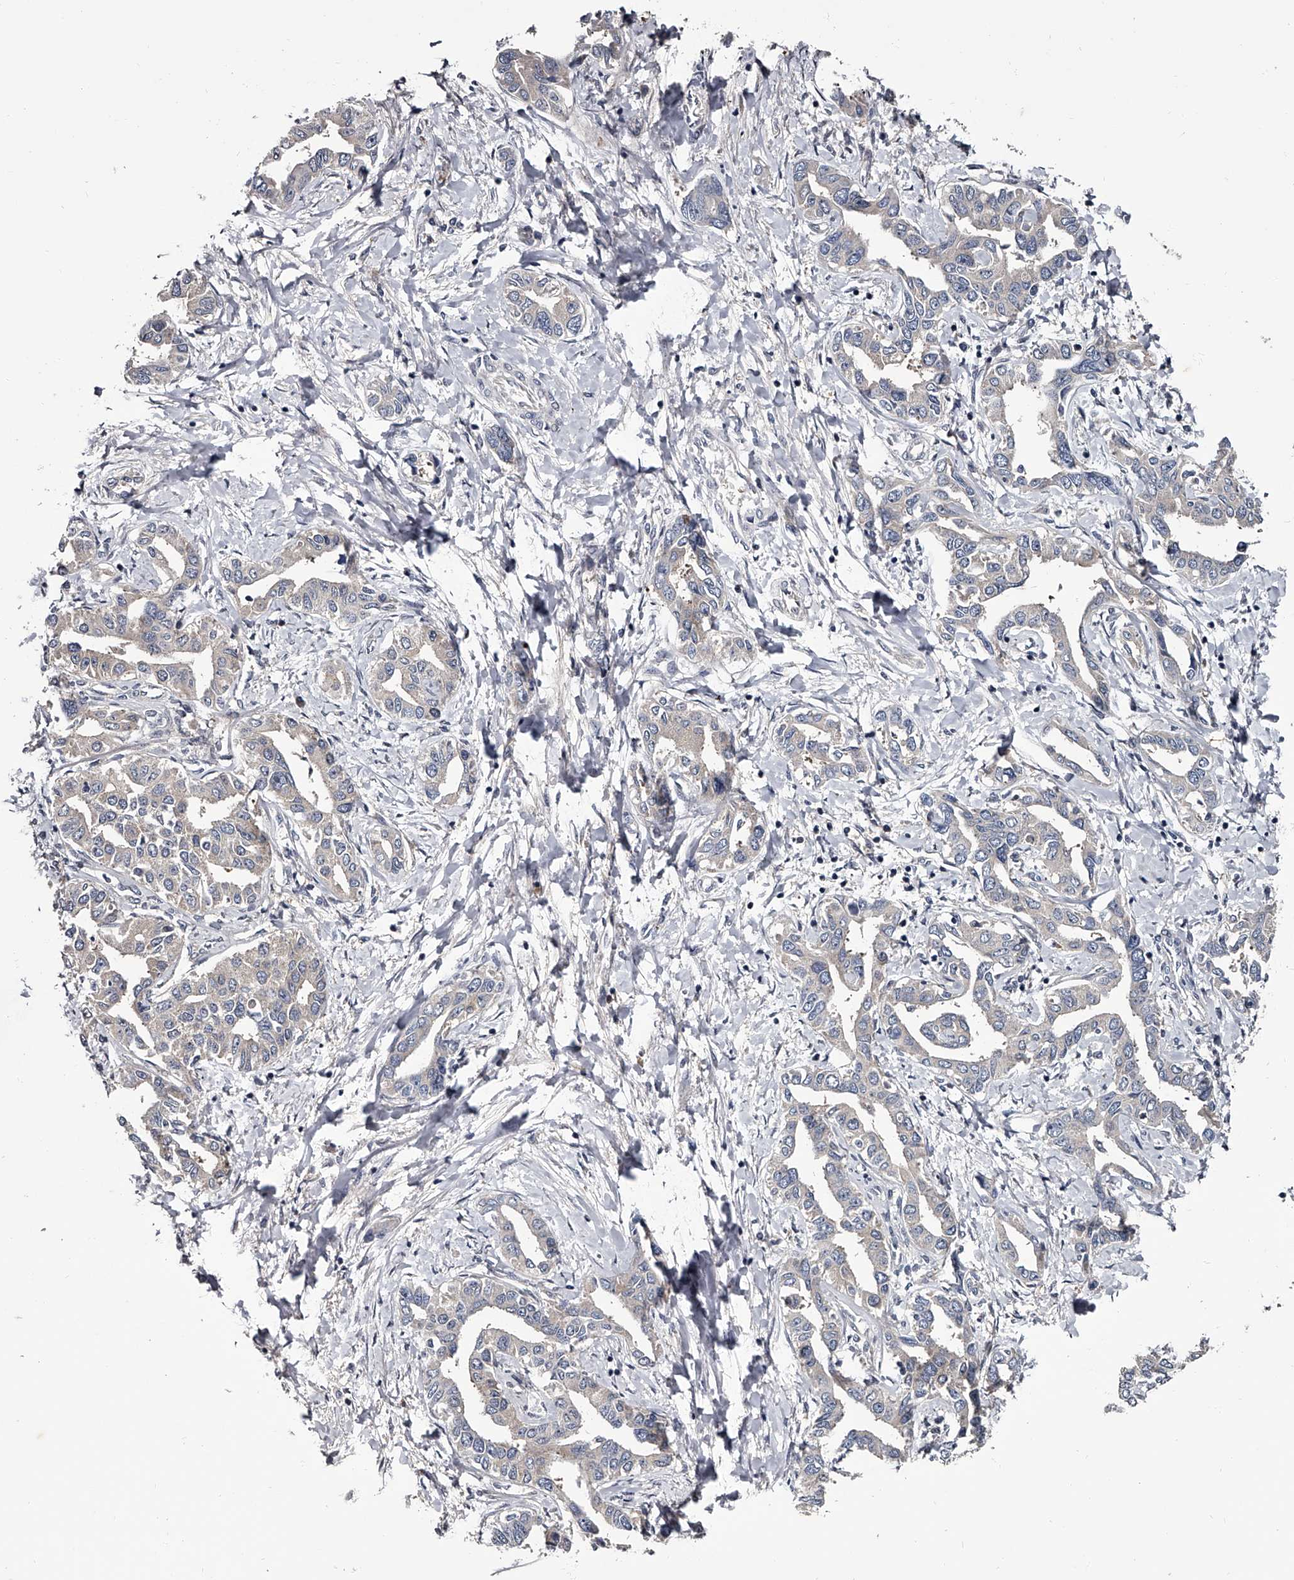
{"staining": {"intensity": "negative", "quantity": "none", "location": "none"}, "tissue": "liver cancer", "cell_type": "Tumor cells", "image_type": "cancer", "snomed": [{"axis": "morphology", "description": "Cholangiocarcinoma"}, {"axis": "topography", "description": "Liver"}], "caption": "An immunohistochemistry (IHC) micrograph of cholangiocarcinoma (liver) is shown. There is no staining in tumor cells of cholangiocarcinoma (liver). (Brightfield microscopy of DAB (3,3'-diaminobenzidine) immunohistochemistry (IHC) at high magnification).", "gene": "GAPVD1", "patient": {"sex": "male", "age": 59}}